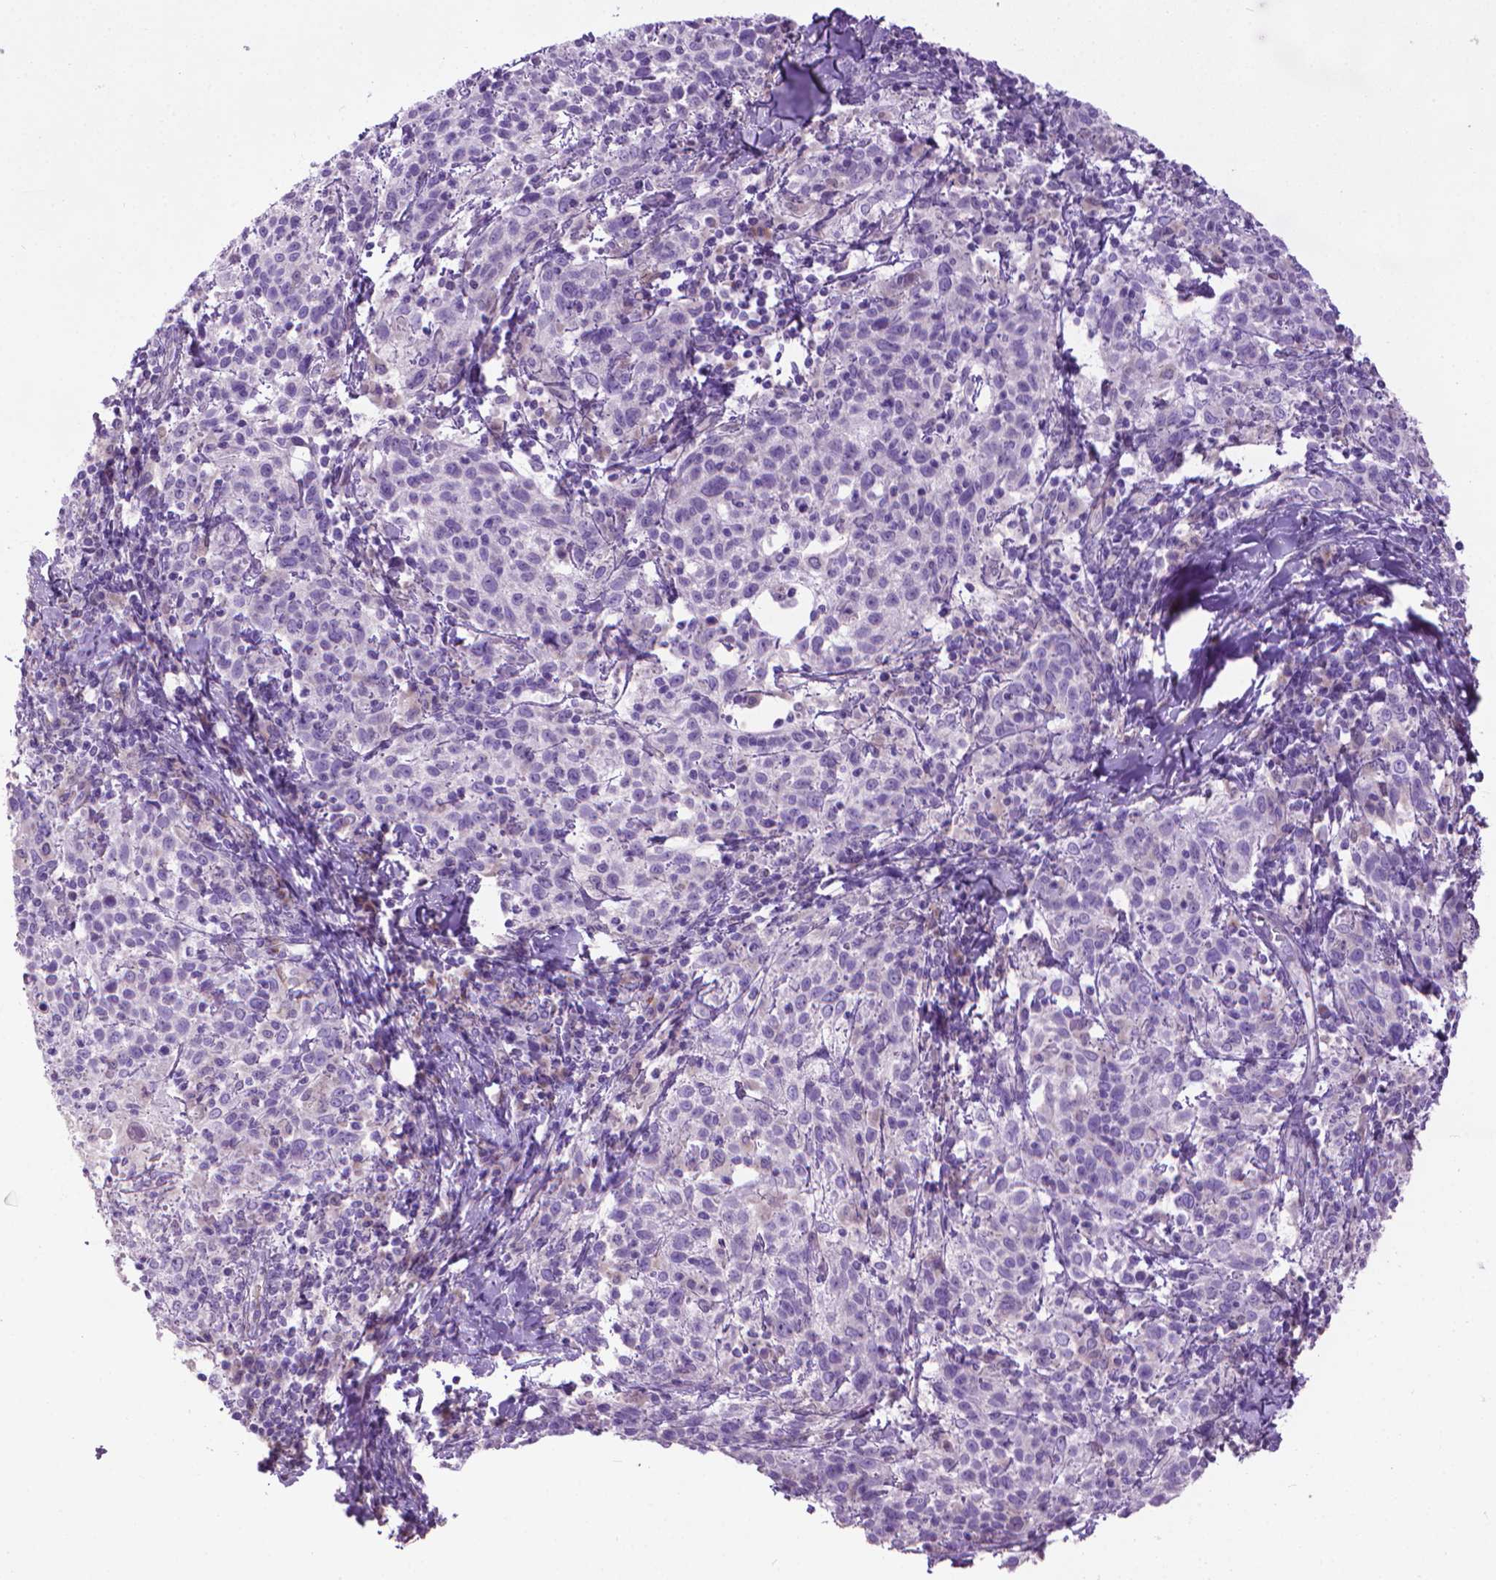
{"staining": {"intensity": "negative", "quantity": "none", "location": "none"}, "tissue": "cervical cancer", "cell_type": "Tumor cells", "image_type": "cancer", "snomed": [{"axis": "morphology", "description": "Squamous cell carcinoma, NOS"}, {"axis": "topography", "description": "Cervix"}], "caption": "IHC histopathology image of cervical cancer (squamous cell carcinoma) stained for a protein (brown), which reveals no expression in tumor cells.", "gene": "AQP10", "patient": {"sex": "female", "age": 61}}